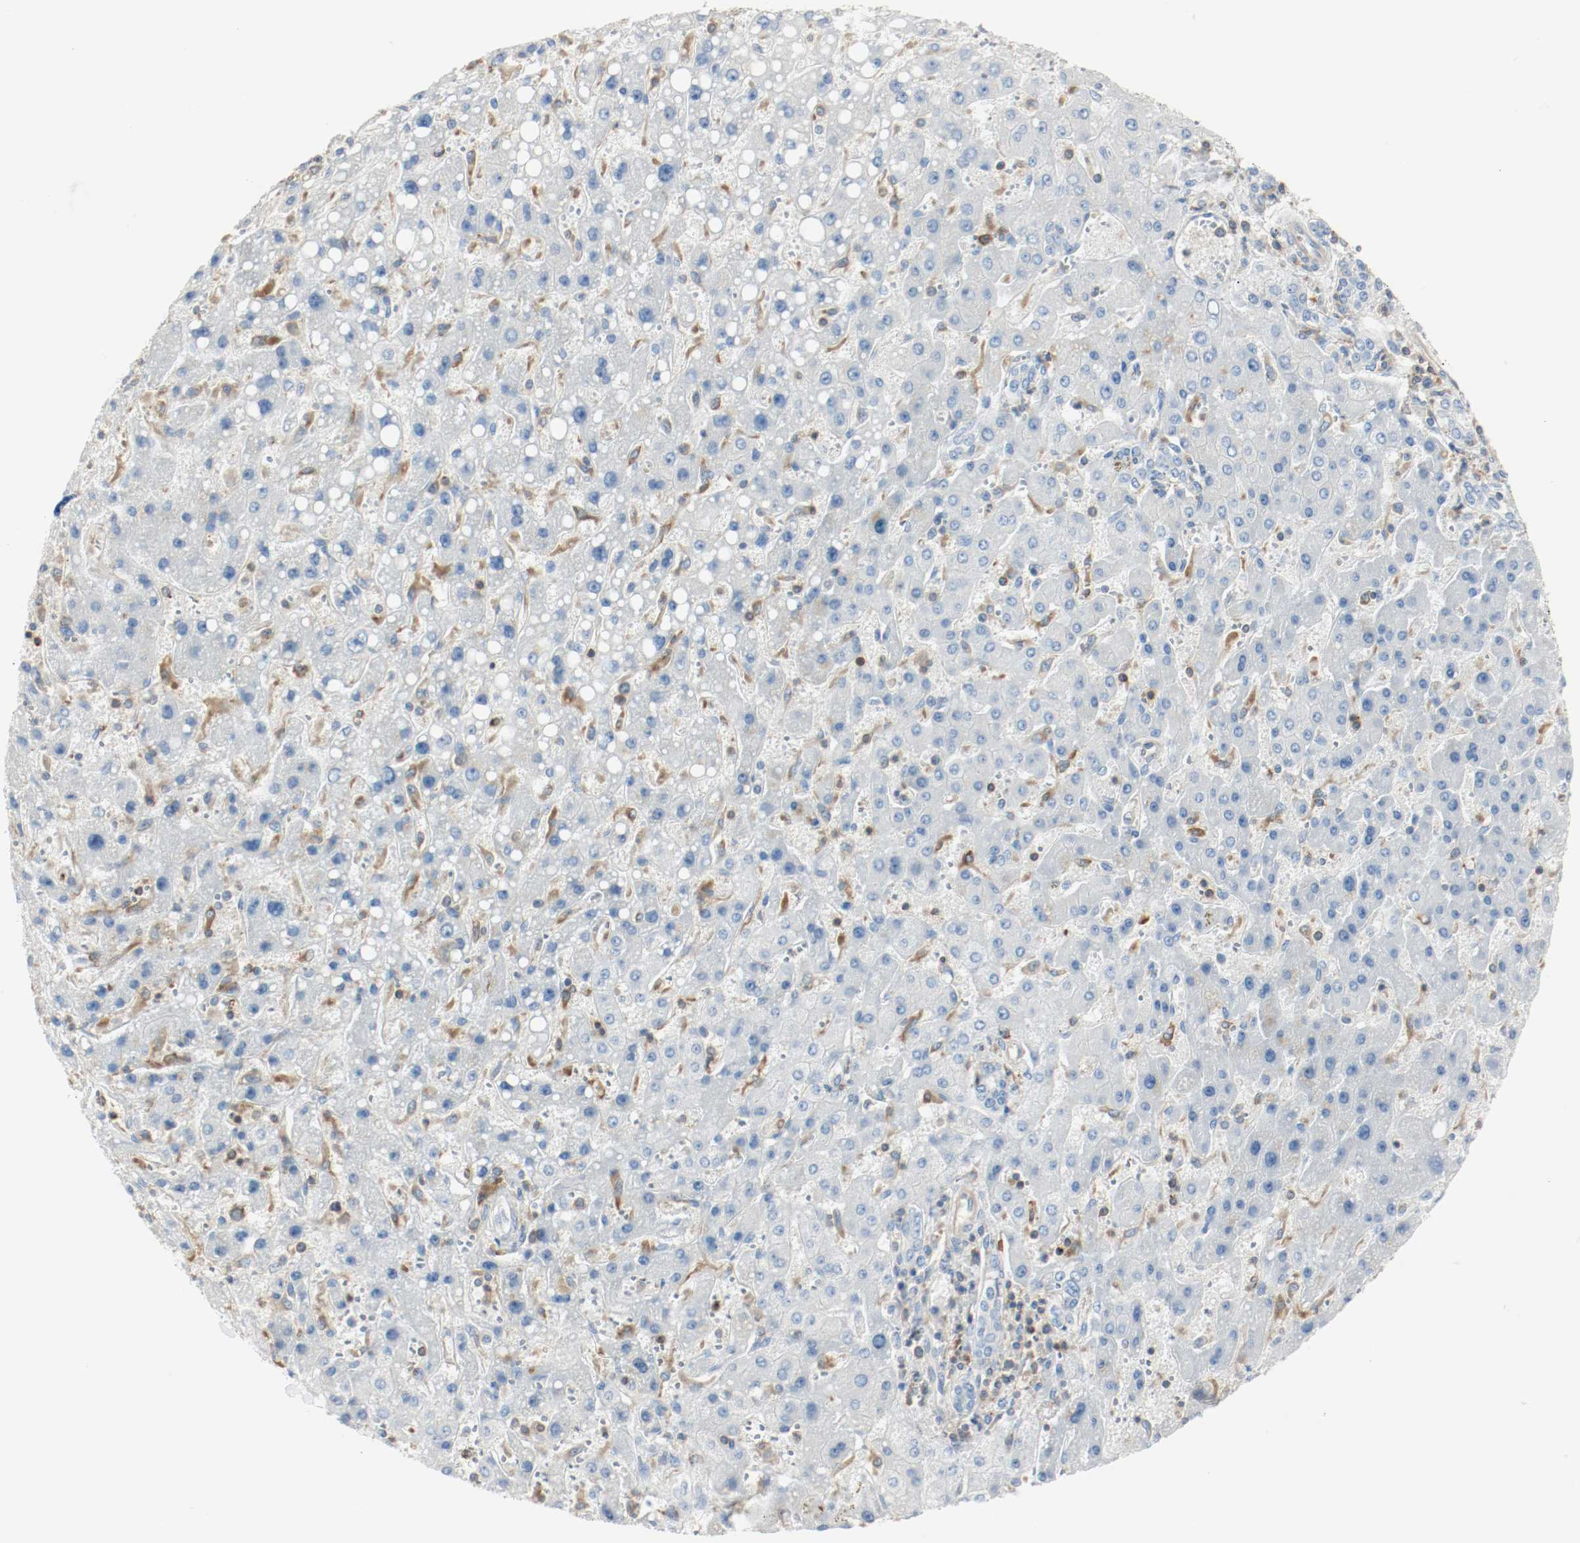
{"staining": {"intensity": "negative", "quantity": "none", "location": "none"}, "tissue": "liver cancer", "cell_type": "Tumor cells", "image_type": "cancer", "snomed": [{"axis": "morphology", "description": "Carcinoma, Hepatocellular, NOS"}, {"axis": "topography", "description": "Liver"}], "caption": "IHC micrograph of hepatocellular carcinoma (liver) stained for a protein (brown), which shows no positivity in tumor cells. (Immunohistochemistry (ihc), brightfield microscopy, high magnification).", "gene": "ARPC1B", "patient": {"sex": "female", "age": 53}}